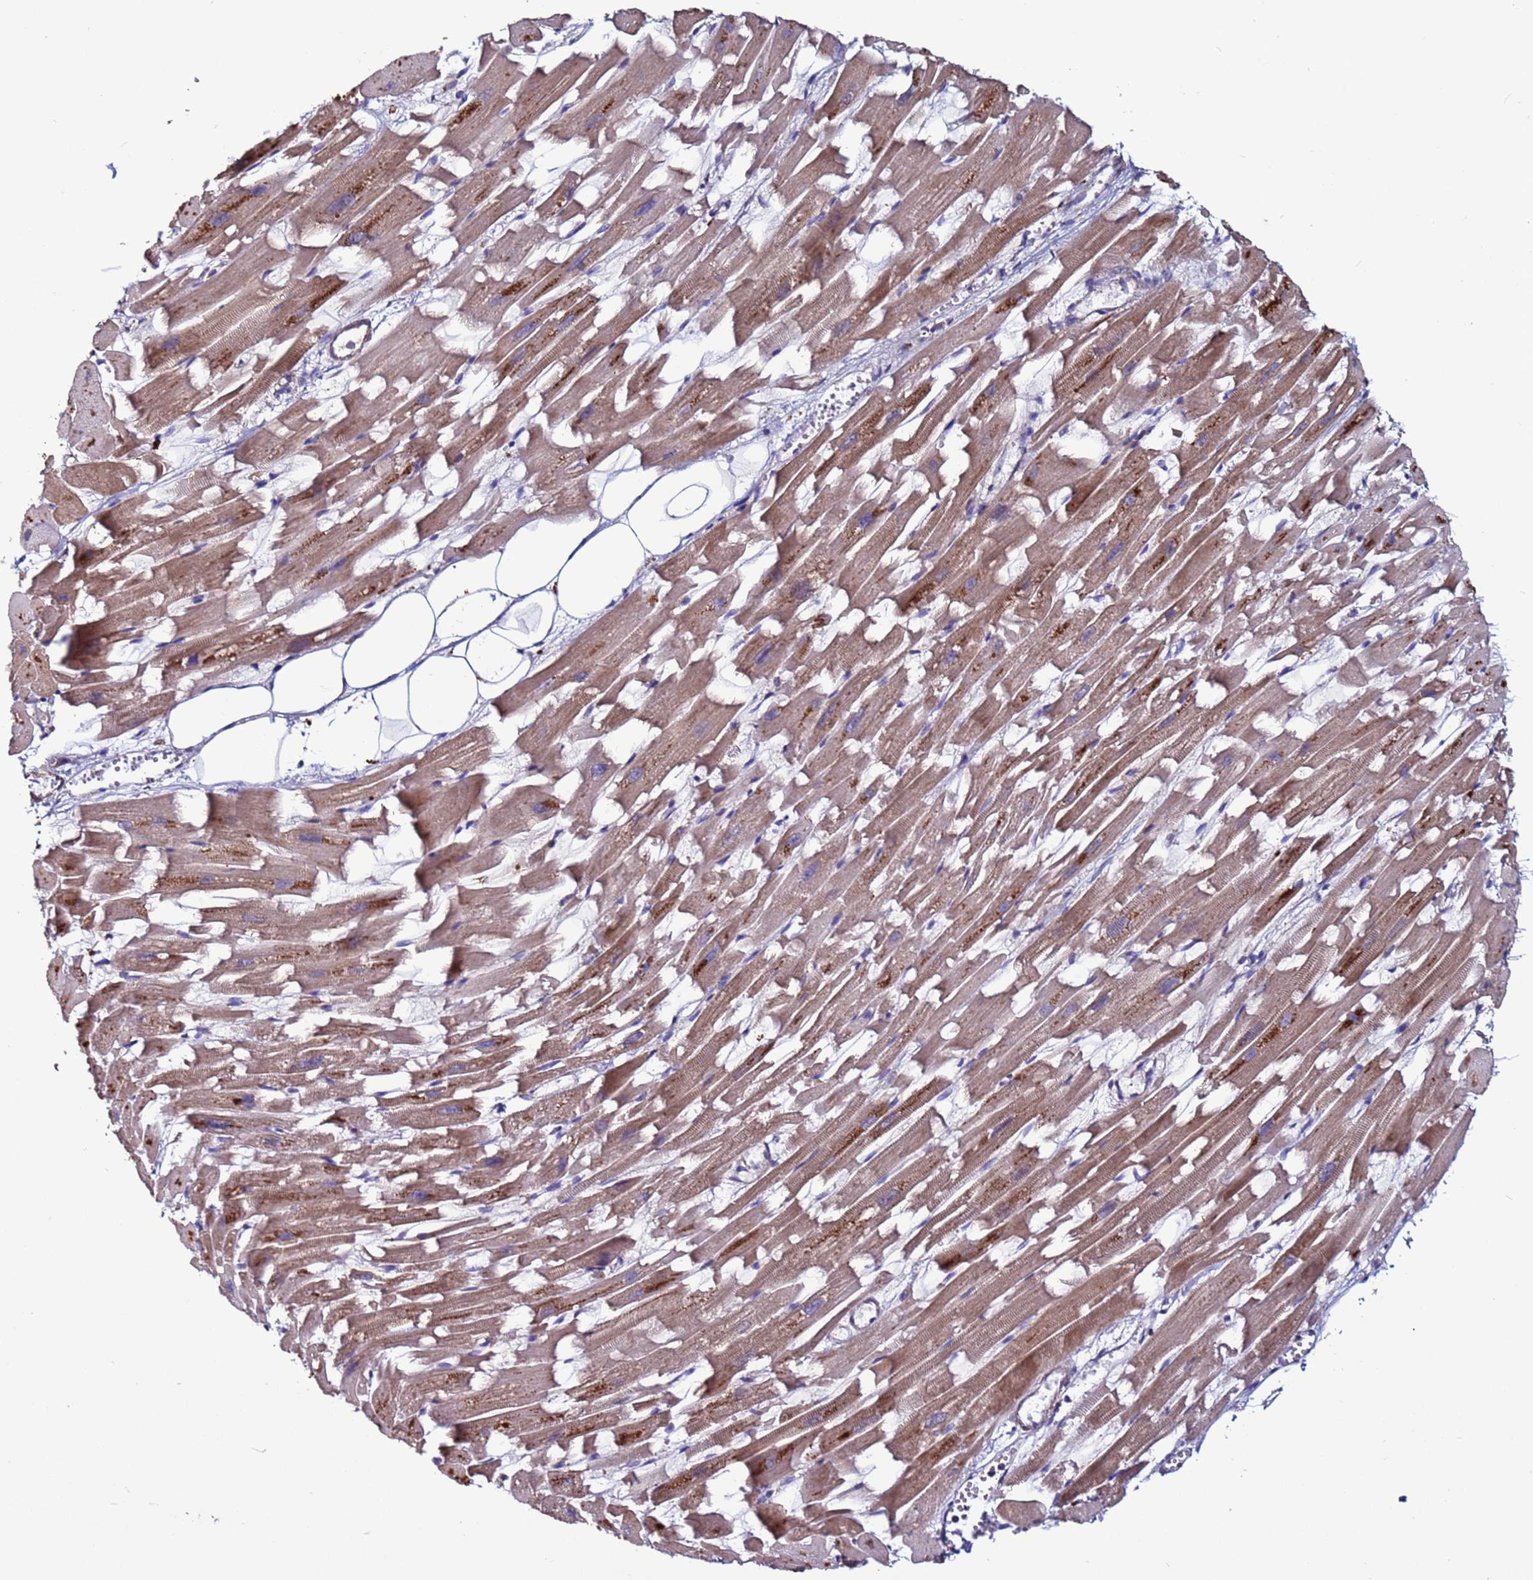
{"staining": {"intensity": "moderate", "quantity": "25%-75%", "location": "cytoplasmic/membranous"}, "tissue": "heart muscle", "cell_type": "Cardiomyocytes", "image_type": "normal", "snomed": [{"axis": "morphology", "description": "Normal tissue, NOS"}, {"axis": "topography", "description": "Heart"}], "caption": "A micrograph of heart muscle stained for a protein demonstrates moderate cytoplasmic/membranous brown staining in cardiomyocytes.", "gene": "CEP55", "patient": {"sex": "female", "age": 64}}